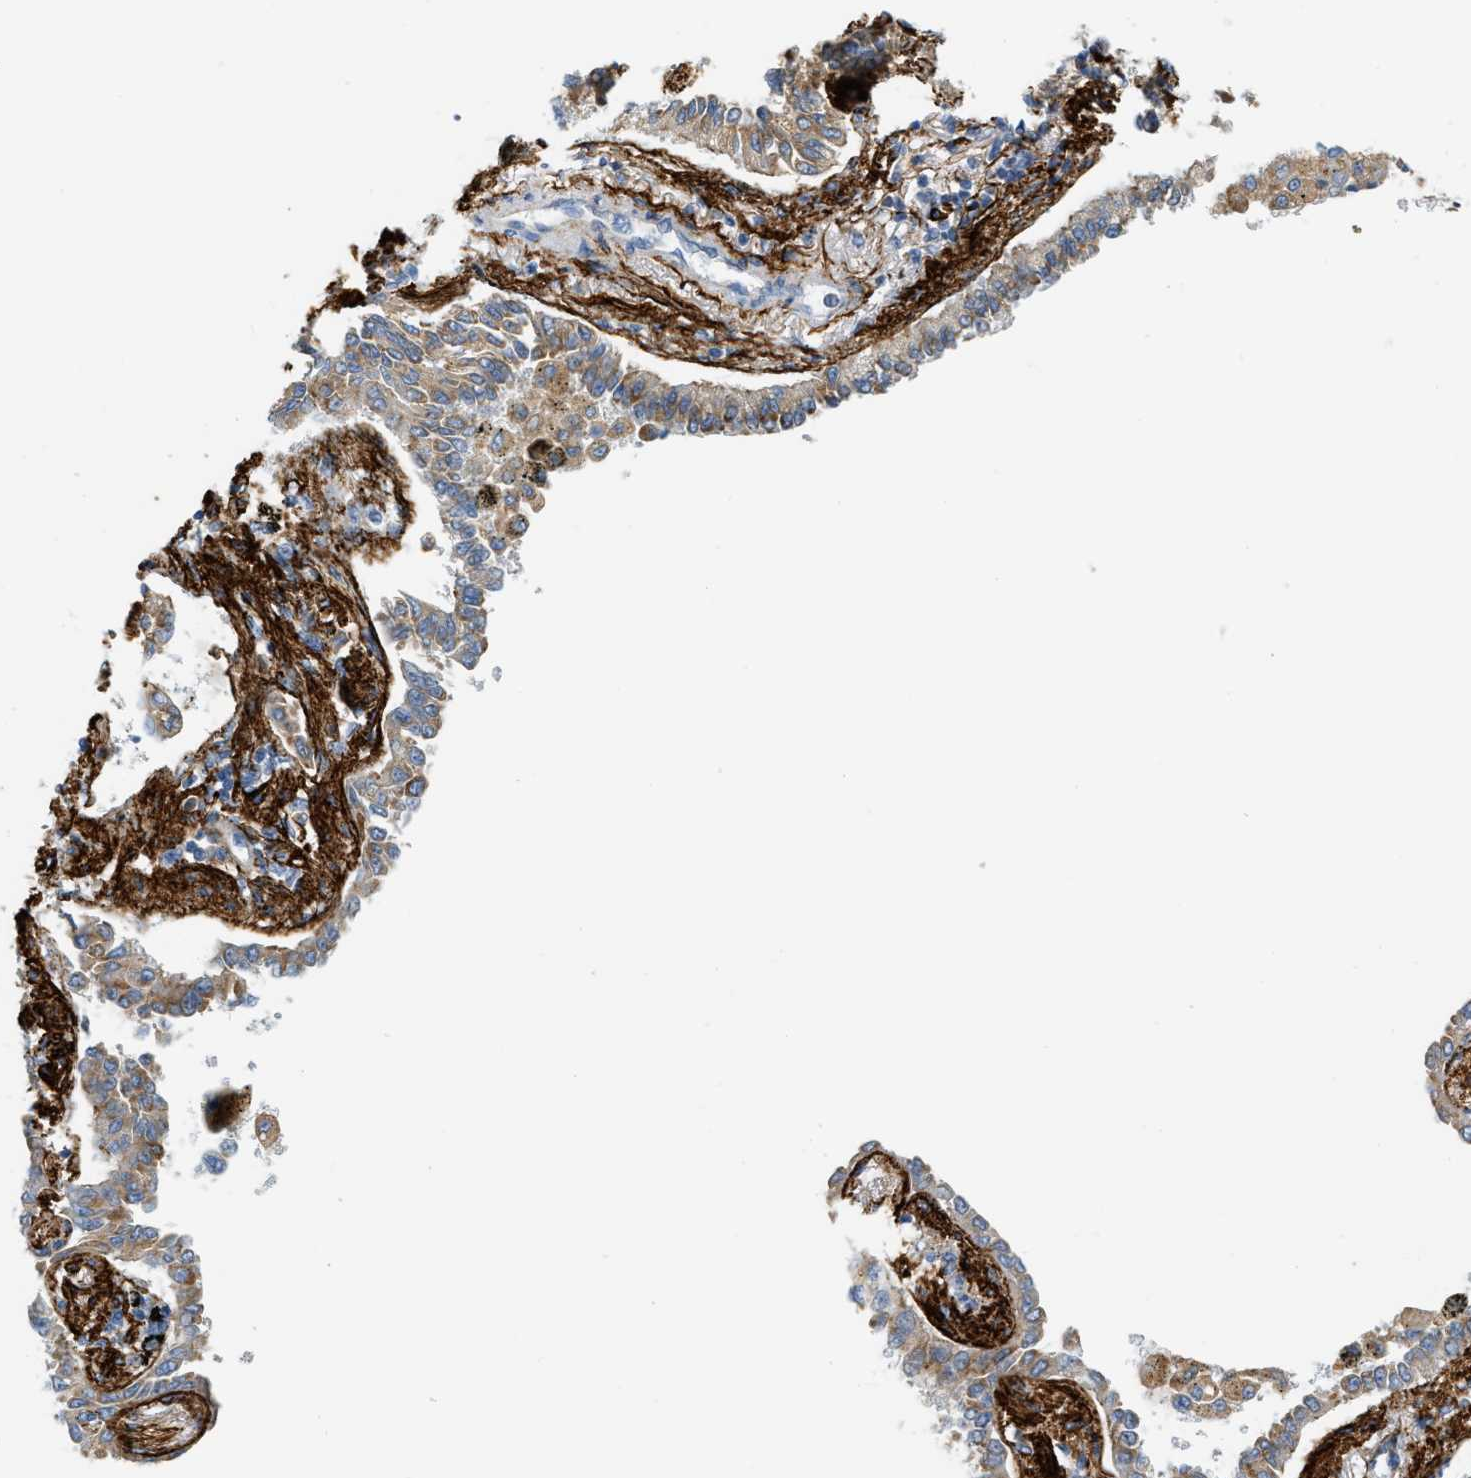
{"staining": {"intensity": "moderate", "quantity": ">75%", "location": "cytoplasmic/membranous"}, "tissue": "lung cancer", "cell_type": "Tumor cells", "image_type": "cancer", "snomed": [{"axis": "morphology", "description": "Normal tissue, NOS"}, {"axis": "morphology", "description": "Adenocarcinoma, NOS"}, {"axis": "topography", "description": "Lung"}], "caption": "There is medium levels of moderate cytoplasmic/membranous expression in tumor cells of lung cancer (adenocarcinoma), as demonstrated by immunohistochemical staining (brown color).", "gene": "LMBRD1", "patient": {"sex": "male", "age": 59}}